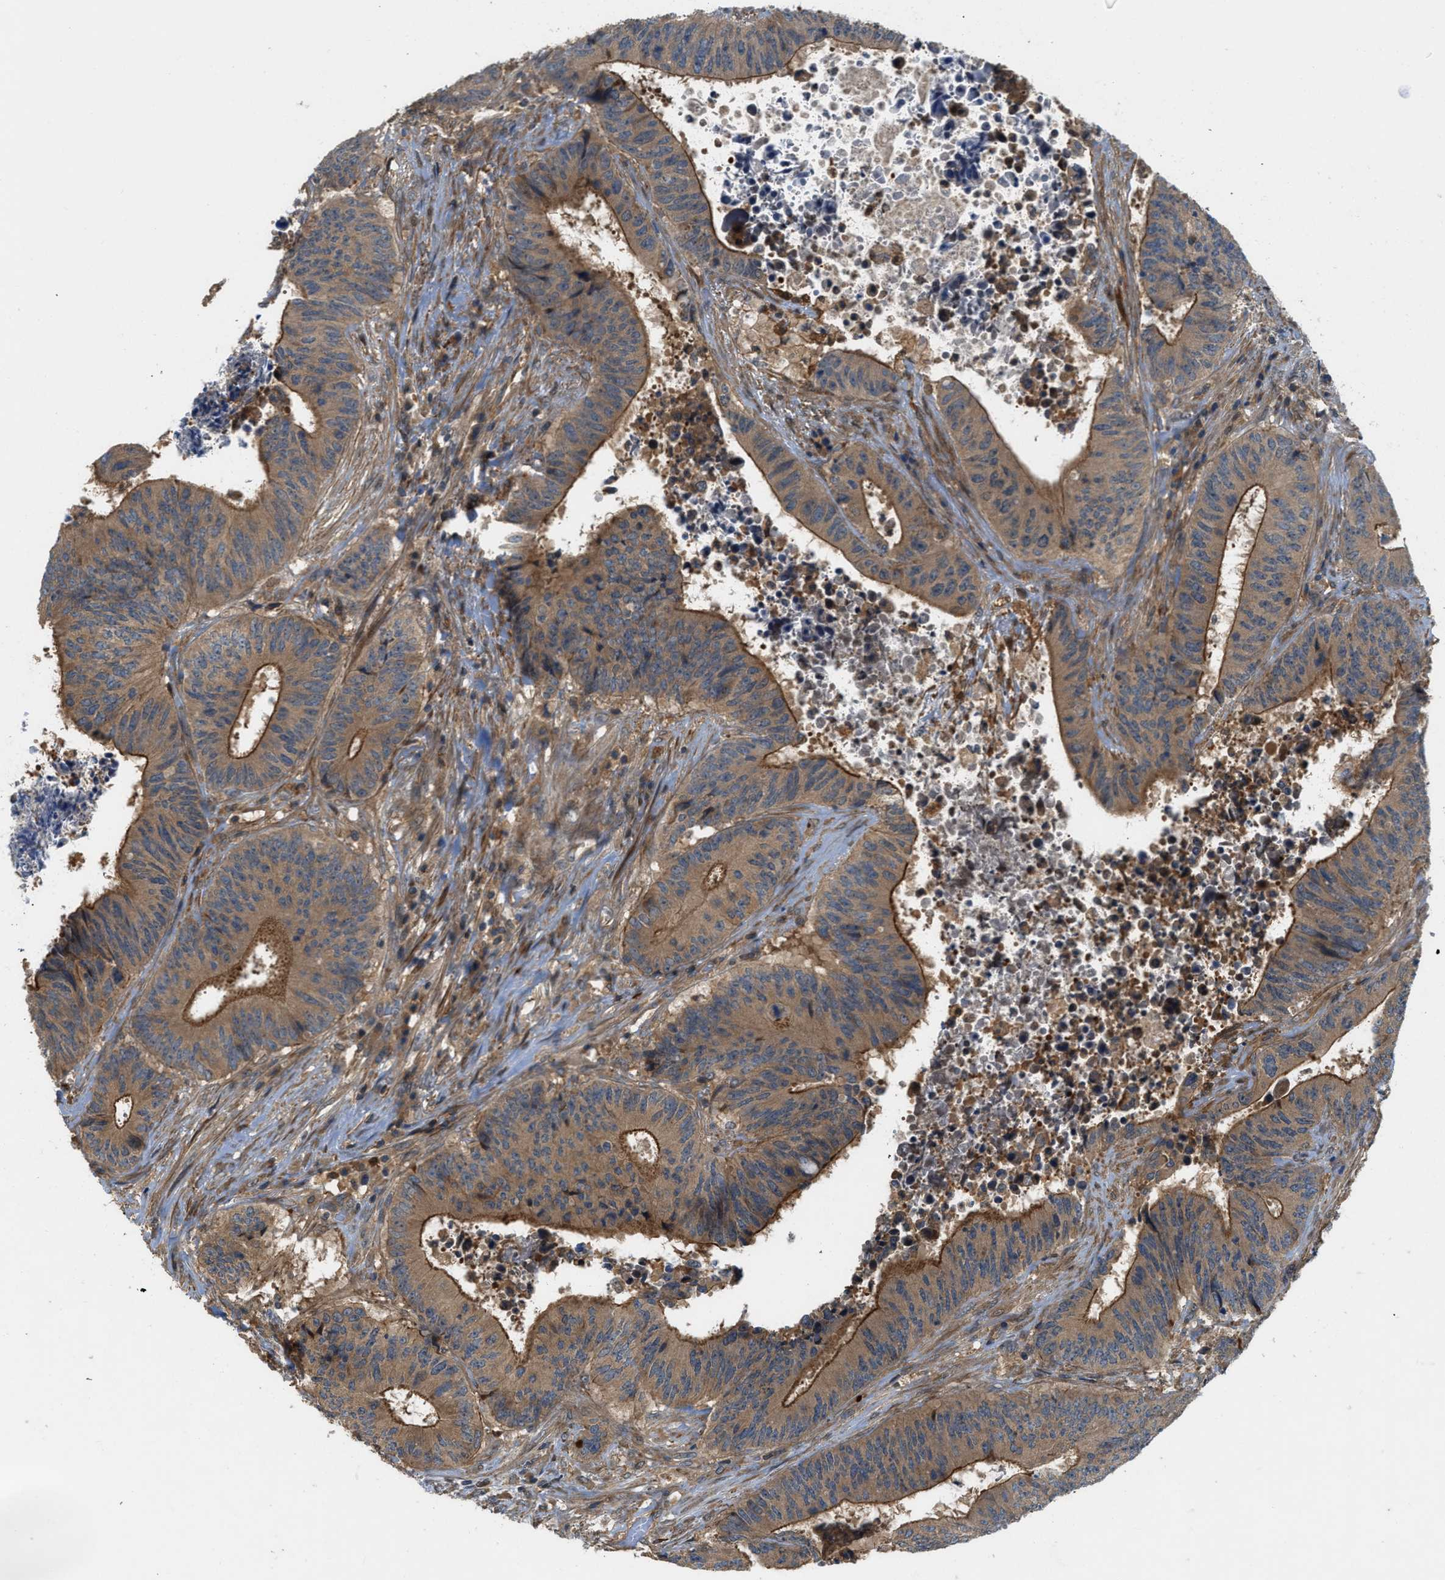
{"staining": {"intensity": "moderate", "quantity": ">75%", "location": "cytoplasmic/membranous"}, "tissue": "colorectal cancer", "cell_type": "Tumor cells", "image_type": "cancer", "snomed": [{"axis": "morphology", "description": "Adenocarcinoma, NOS"}, {"axis": "topography", "description": "Rectum"}], "caption": "Colorectal cancer was stained to show a protein in brown. There is medium levels of moderate cytoplasmic/membranous expression in approximately >75% of tumor cells. (IHC, brightfield microscopy, high magnification).", "gene": "GPR31", "patient": {"sex": "male", "age": 72}}